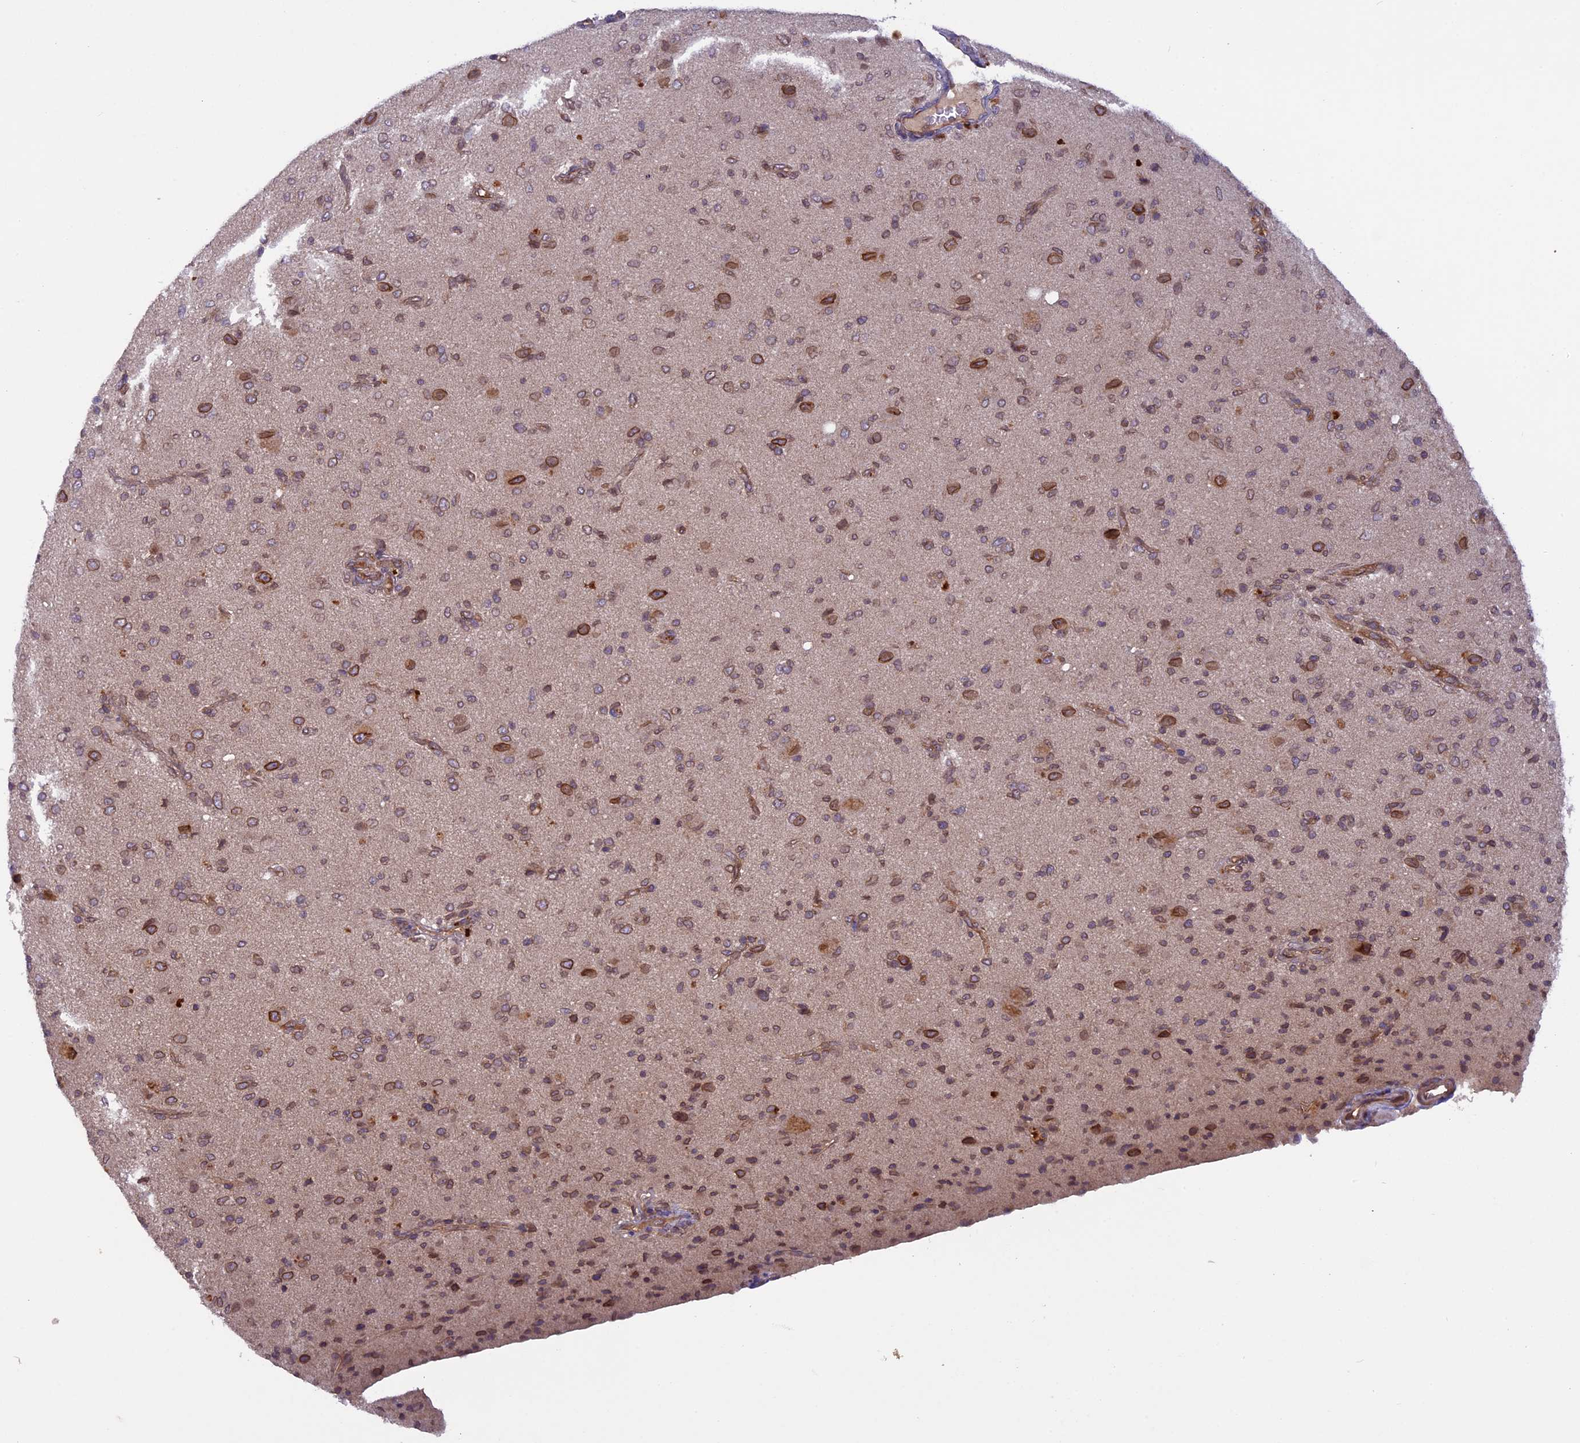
{"staining": {"intensity": "weak", "quantity": ">75%", "location": "cytoplasmic/membranous,nuclear"}, "tissue": "glioma", "cell_type": "Tumor cells", "image_type": "cancer", "snomed": [{"axis": "morphology", "description": "Glioma, malignant, High grade"}, {"axis": "topography", "description": "Brain"}], "caption": "The immunohistochemical stain labels weak cytoplasmic/membranous and nuclear expression in tumor cells of glioma tissue.", "gene": "CCDC125", "patient": {"sex": "female", "age": 57}}